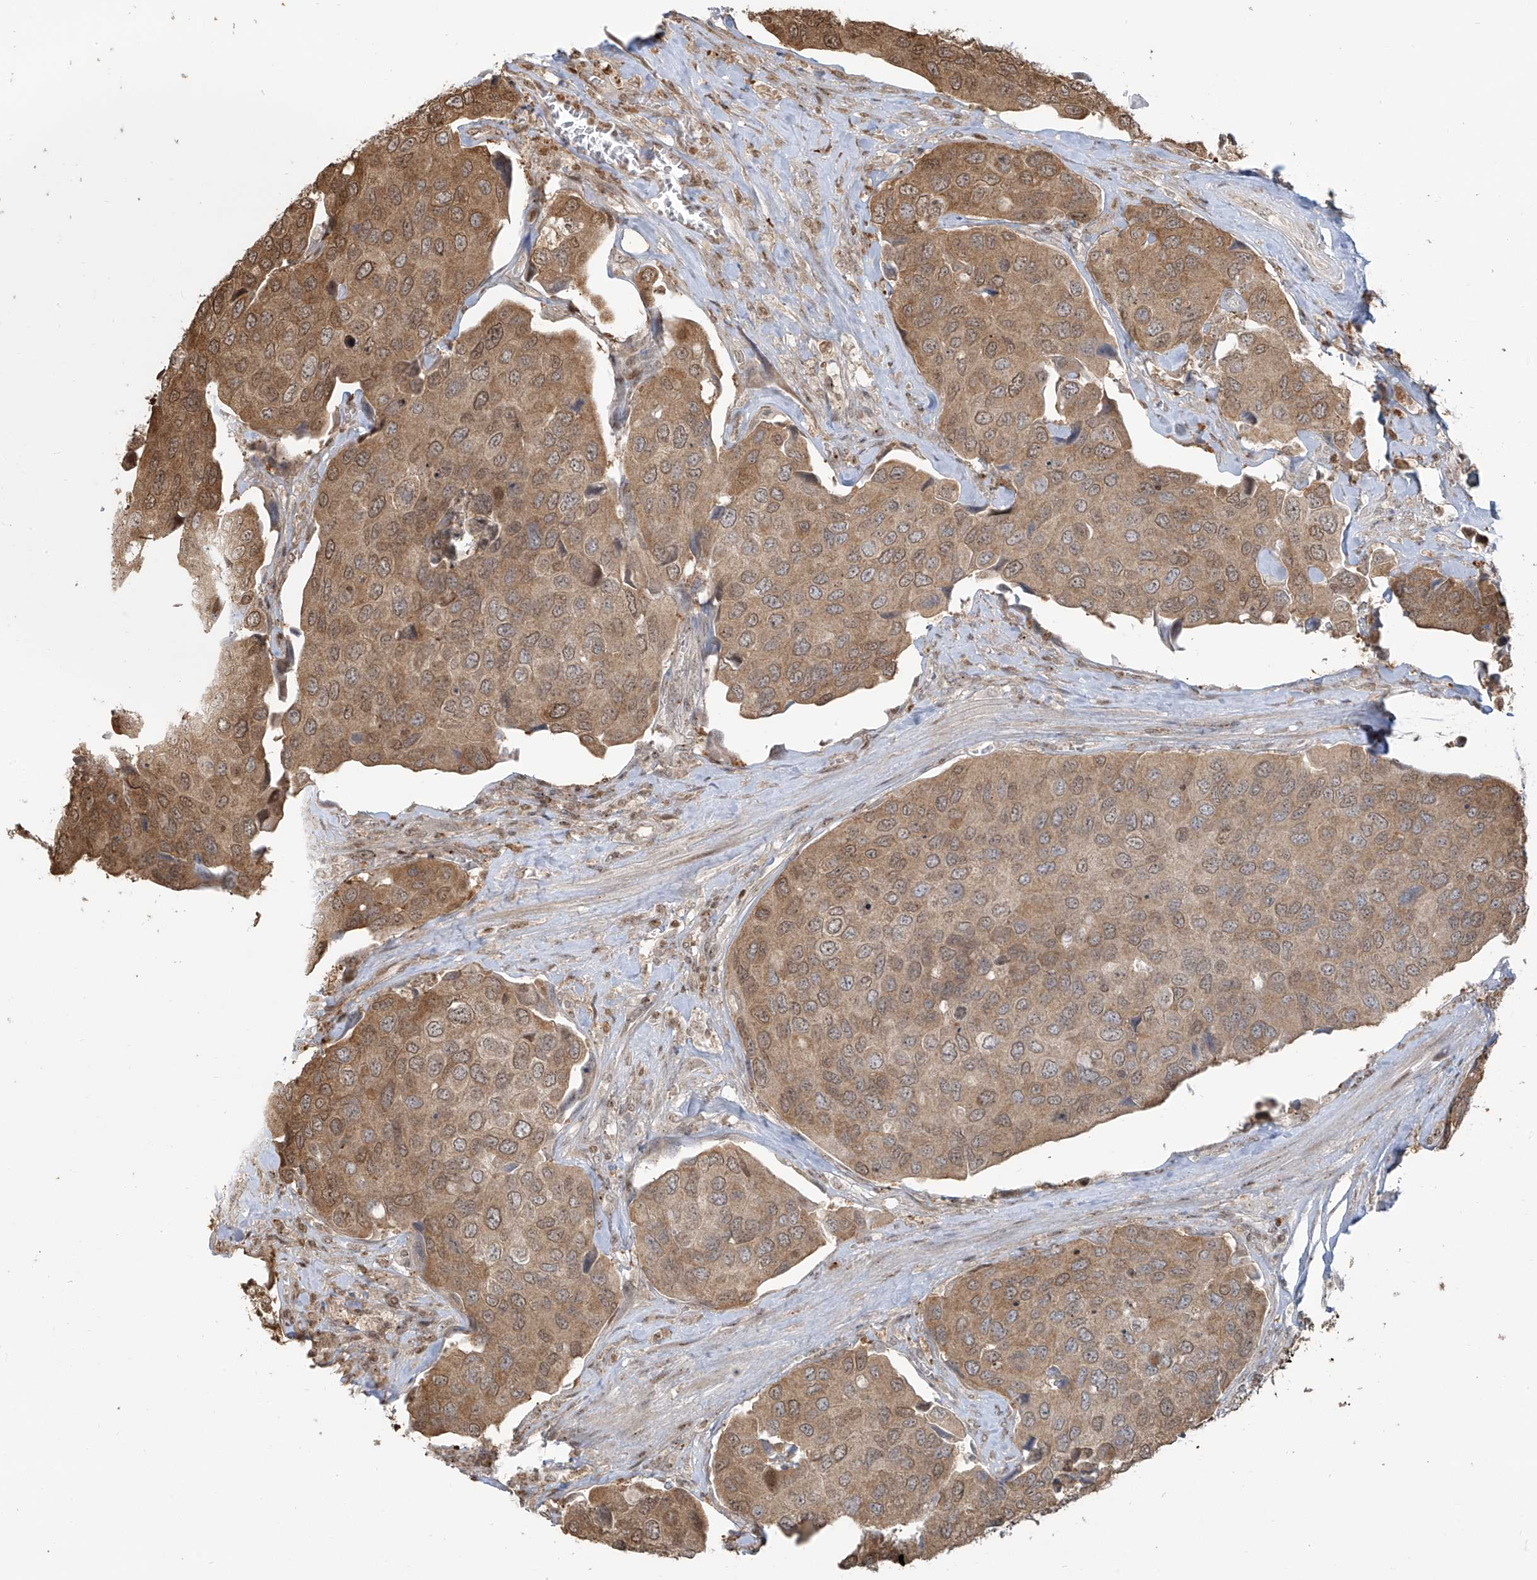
{"staining": {"intensity": "moderate", "quantity": ">75%", "location": "cytoplasmic/membranous,nuclear"}, "tissue": "urothelial cancer", "cell_type": "Tumor cells", "image_type": "cancer", "snomed": [{"axis": "morphology", "description": "Urothelial carcinoma, High grade"}, {"axis": "topography", "description": "Urinary bladder"}], "caption": "Immunohistochemical staining of human urothelial cancer exhibits medium levels of moderate cytoplasmic/membranous and nuclear protein expression in about >75% of tumor cells.", "gene": "VMP1", "patient": {"sex": "male", "age": 74}}